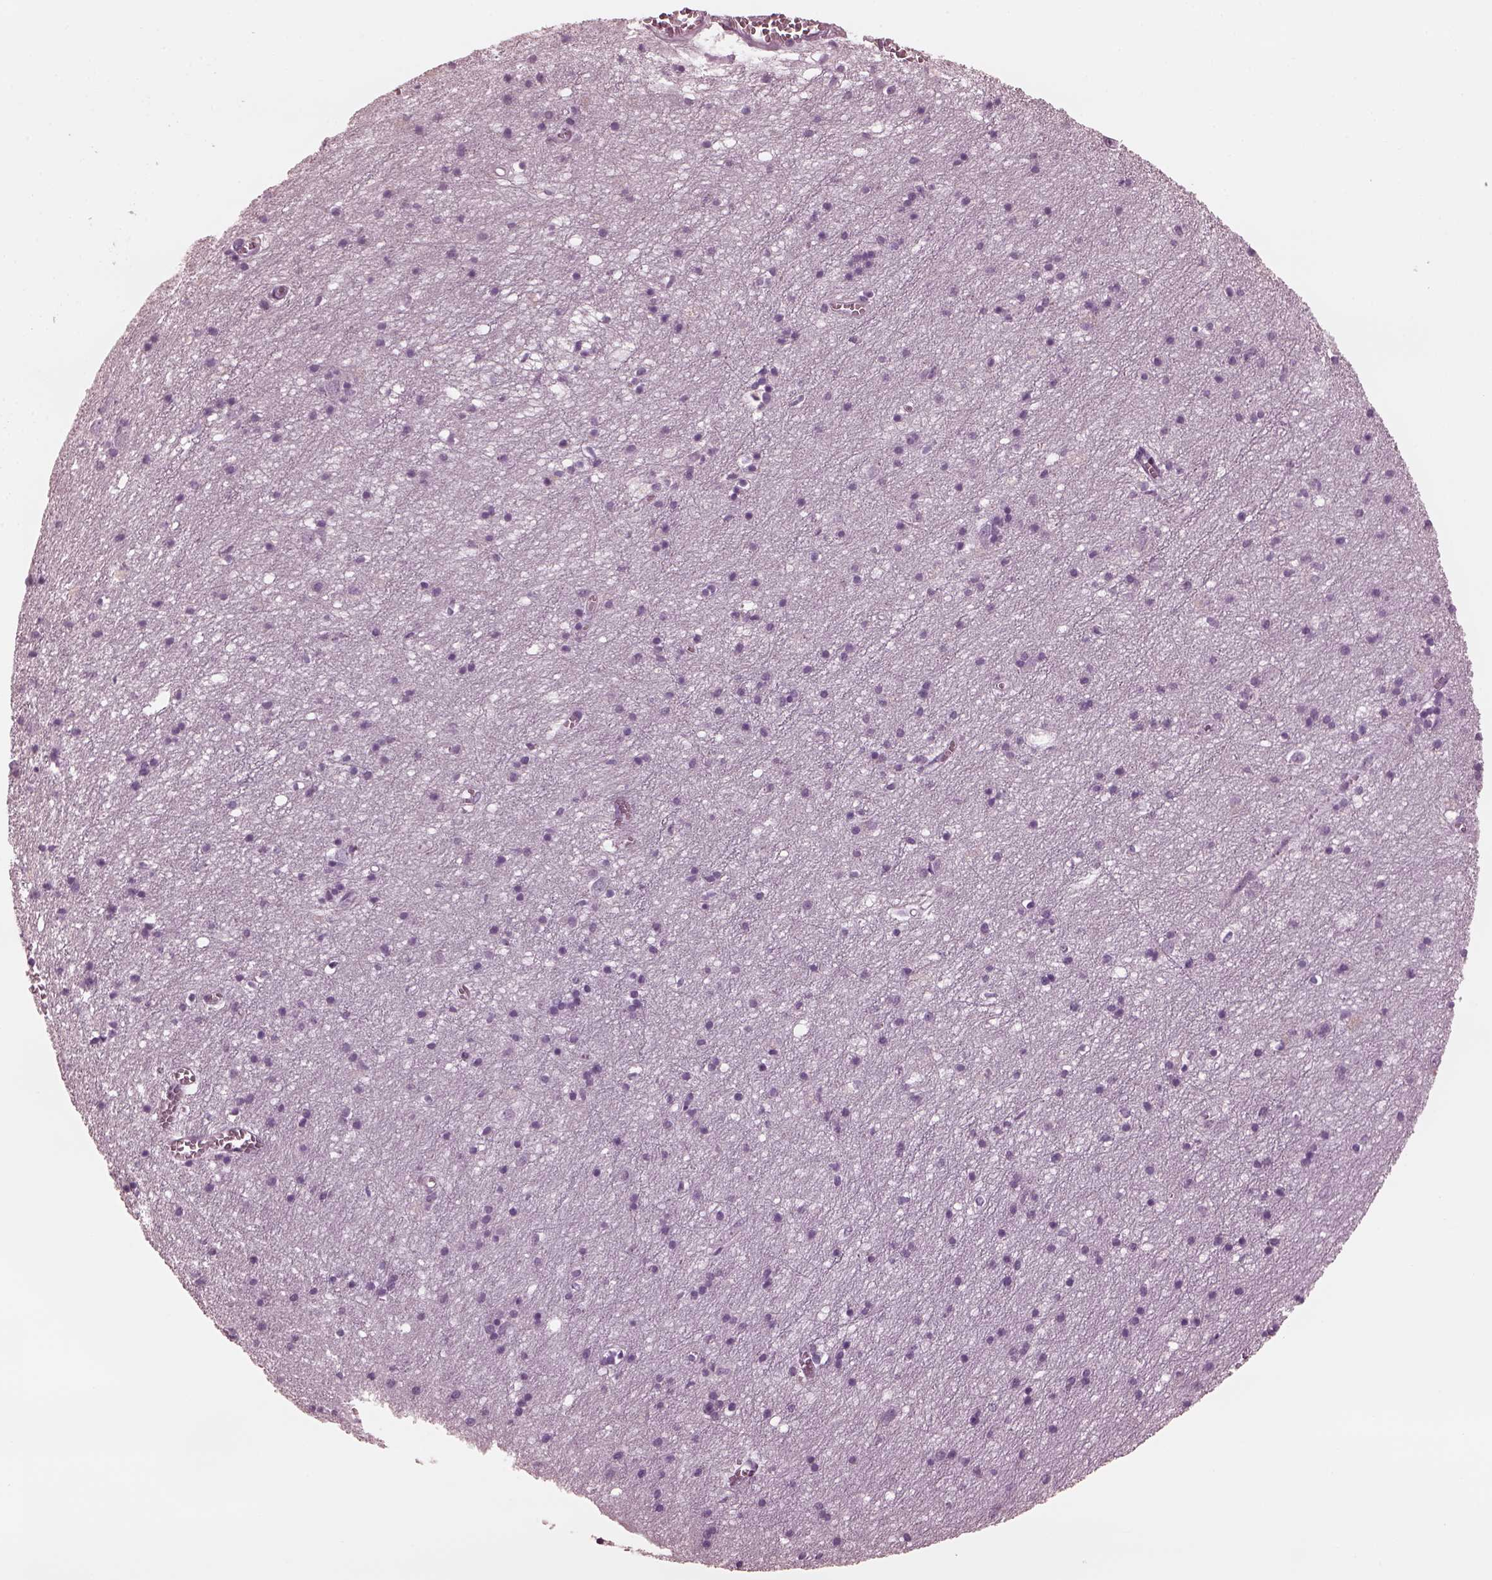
{"staining": {"intensity": "negative", "quantity": "none", "location": "none"}, "tissue": "cerebral cortex", "cell_type": "Endothelial cells", "image_type": "normal", "snomed": [{"axis": "morphology", "description": "Normal tissue, NOS"}, {"axis": "topography", "description": "Cerebral cortex"}], "caption": "Cerebral cortex stained for a protein using immunohistochemistry (IHC) exhibits no positivity endothelial cells.", "gene": "CGA", "patient": {"sex": "male", "age": 70}}